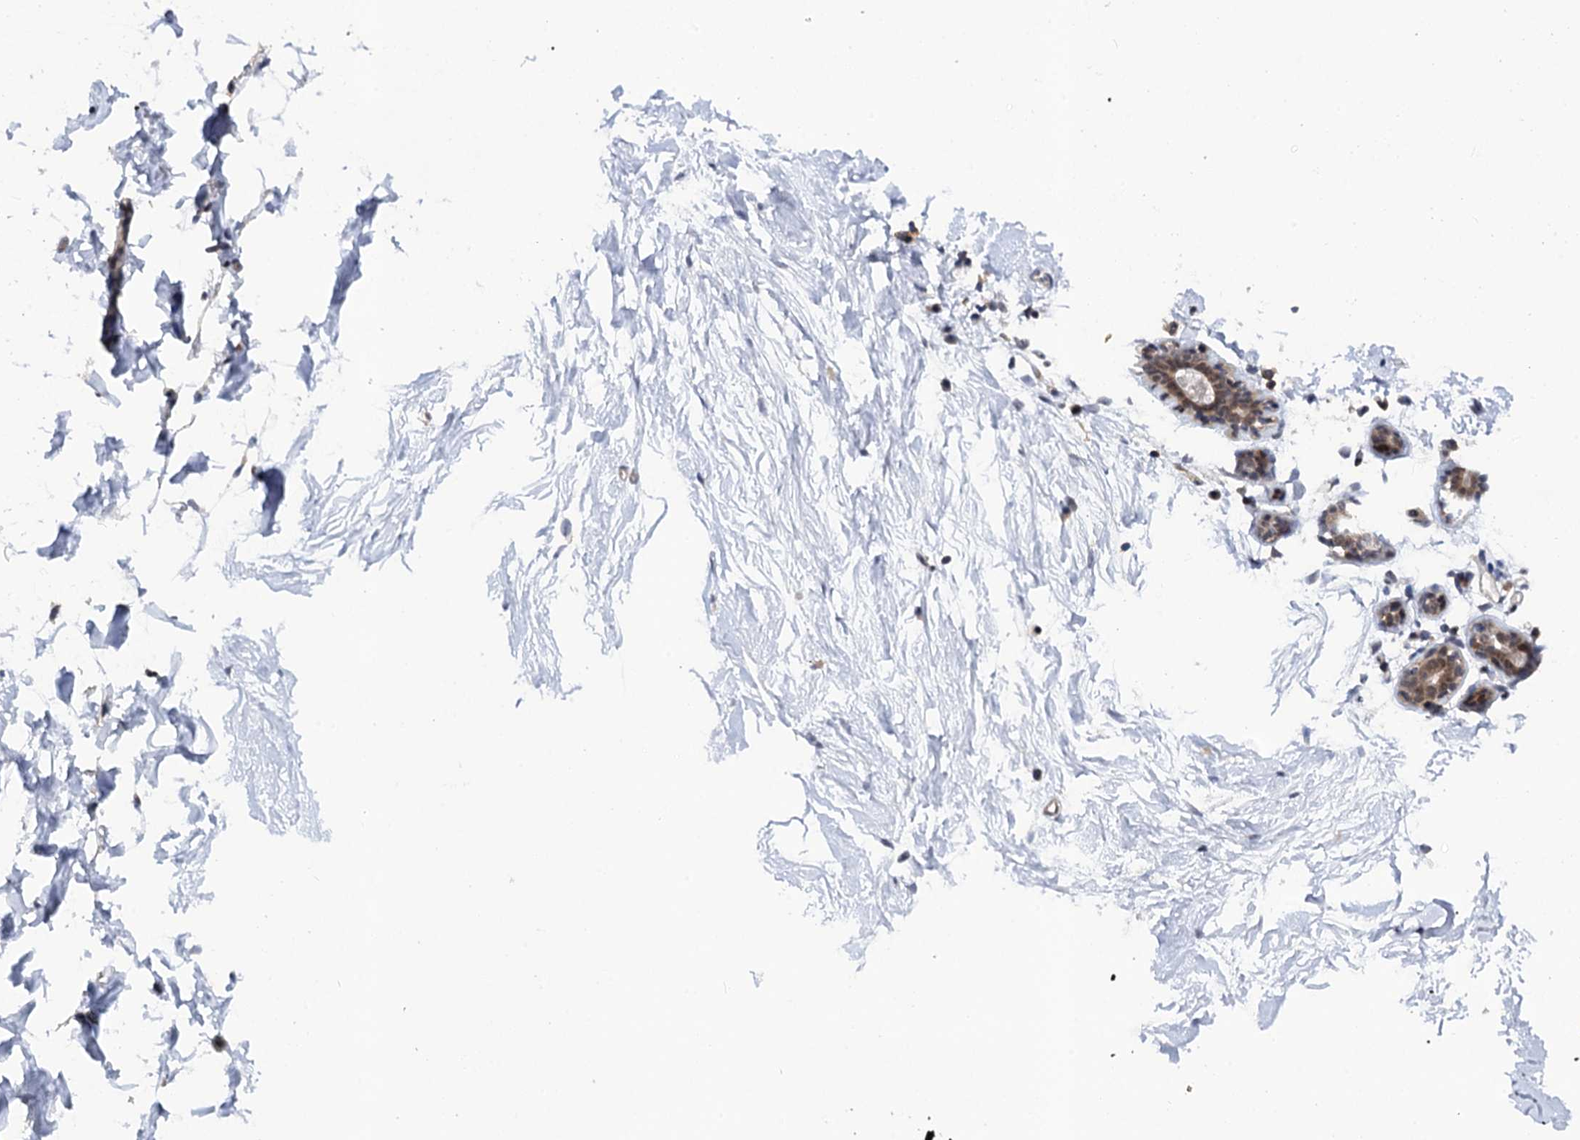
{"staining": {"intensity": "negative", "quantity": "none", "location": "none"}, "tissue": "adipose tissue", "cell_type": "Adipocytes", "image_type": "normal", "snomed": [{"axis": "morphology", "description": "Normal tissue, NOS"}, {"axis": "morphology", "description": "Basal cell carcinoma"}, {"axis": "topography", "description": "Cartilage tissue"}, {"axis": "topography", "description": "Nasopharynx"}, {"axis": "topography", "description": "Oral tissue"}], "caption": "Adipocytes are negative for protein expression in normal human adipose tissue. (Brightfield microscopy of DAB (3,3'-diaminobenzidine) immunohistochemistry at high magnification).", "gene": "ZAR1L", "patient": {"sex": "female", "age": 77}}